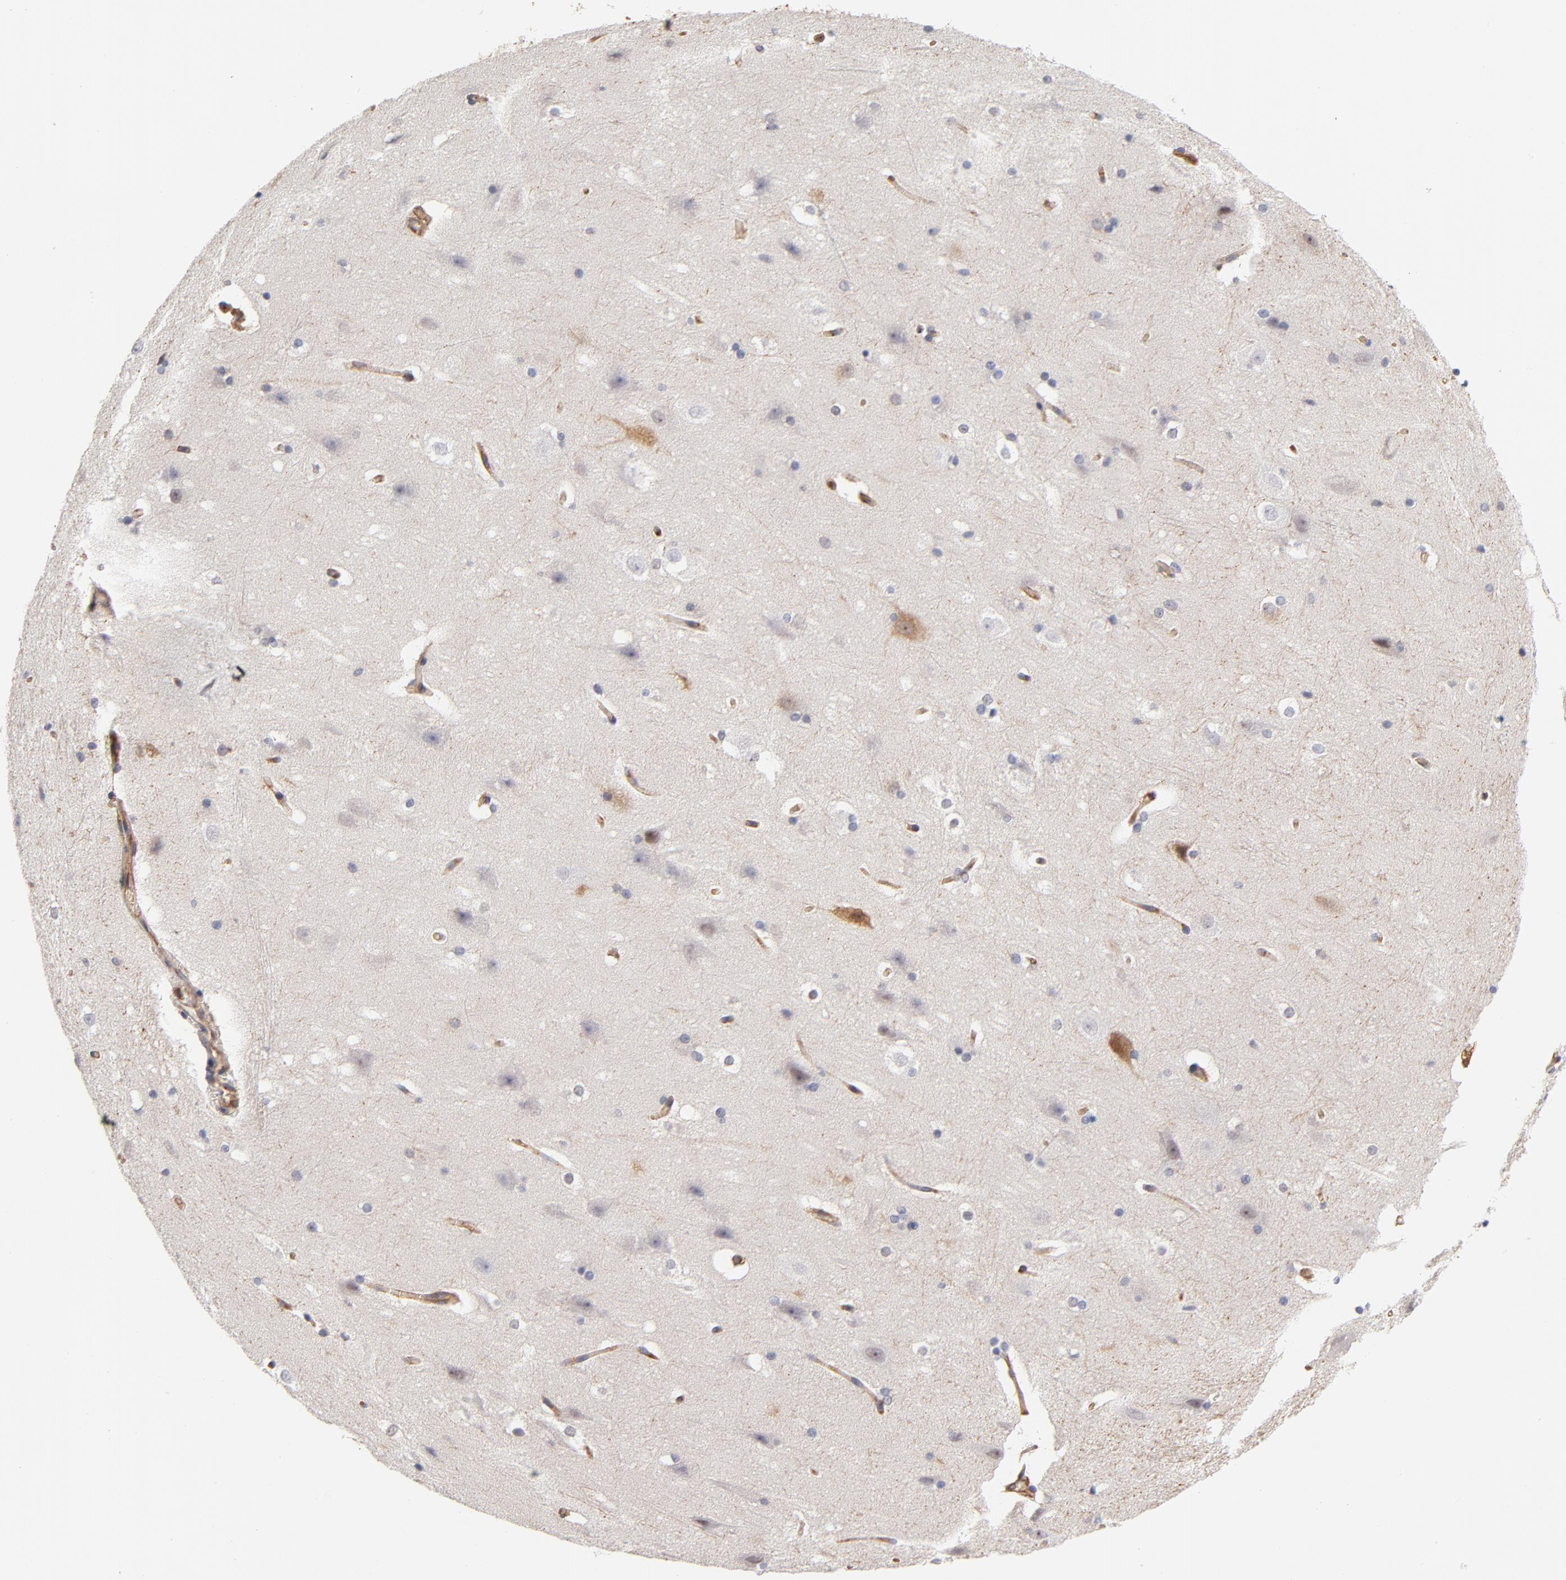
{"staining": {"intensity": "negative", "quantity": "none", "location": "none"}, "tissue": "hippocampus", "cell_type": "Glial cells", "image_type": "normal", "snomed": [{"axis": "morphology", "description": "Normal tissue, NOS"}, {"axis": "topography", "description": "Hippocampus"}], "caption": "This is an immunohistochemistry histopathology image of unremarkable hippocampus. There is no expression in glial cells.", "gene": "FCMR", "patient": {"sex": "female", "age": 19}}